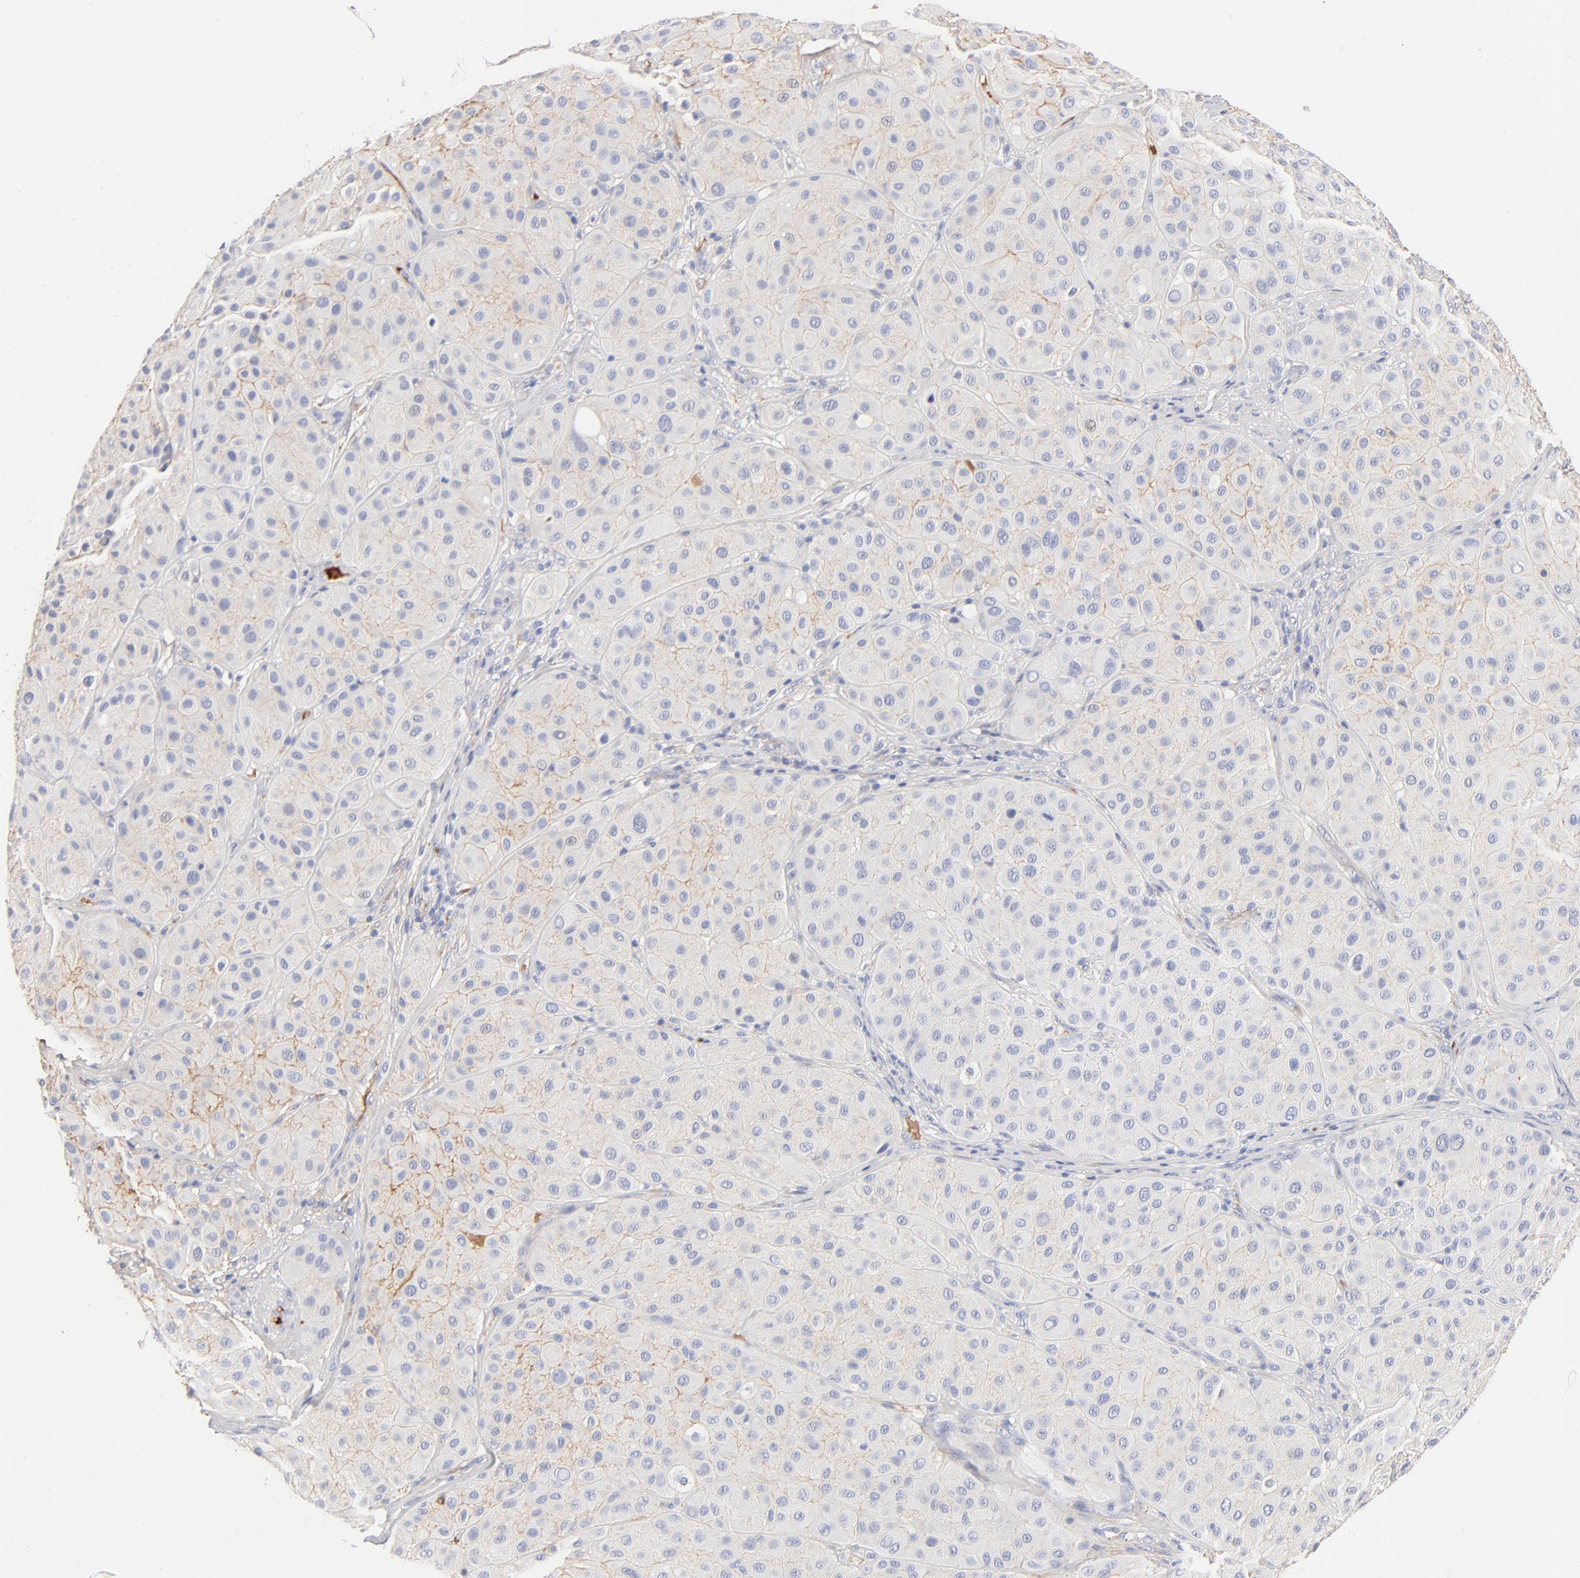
{"staining": {"intensity": "negative", "quantity": "none", "location": "none"}, "tissue": "melanoma", "cell_type": "Tumor cells", "image_type": "cancer", "snomed": [{"axis": "morphology", "description": "Normal tissue, NOS"}, {"axis": "morphology", "description": "Malignant melanoma, Metastatic site"}, {"axis": "topography", "description": "Skin"}], "caption": "Immunohistochemistry photomicrograph of neoplastic tissue: human malignant melanoma (metastatic site) stained with DAB (3,3'-diaminobenzidine) demonstrates no significant protein staining in tumor cells.", "gene": "C3", "patient": {"sex": "male", "age": 41}}